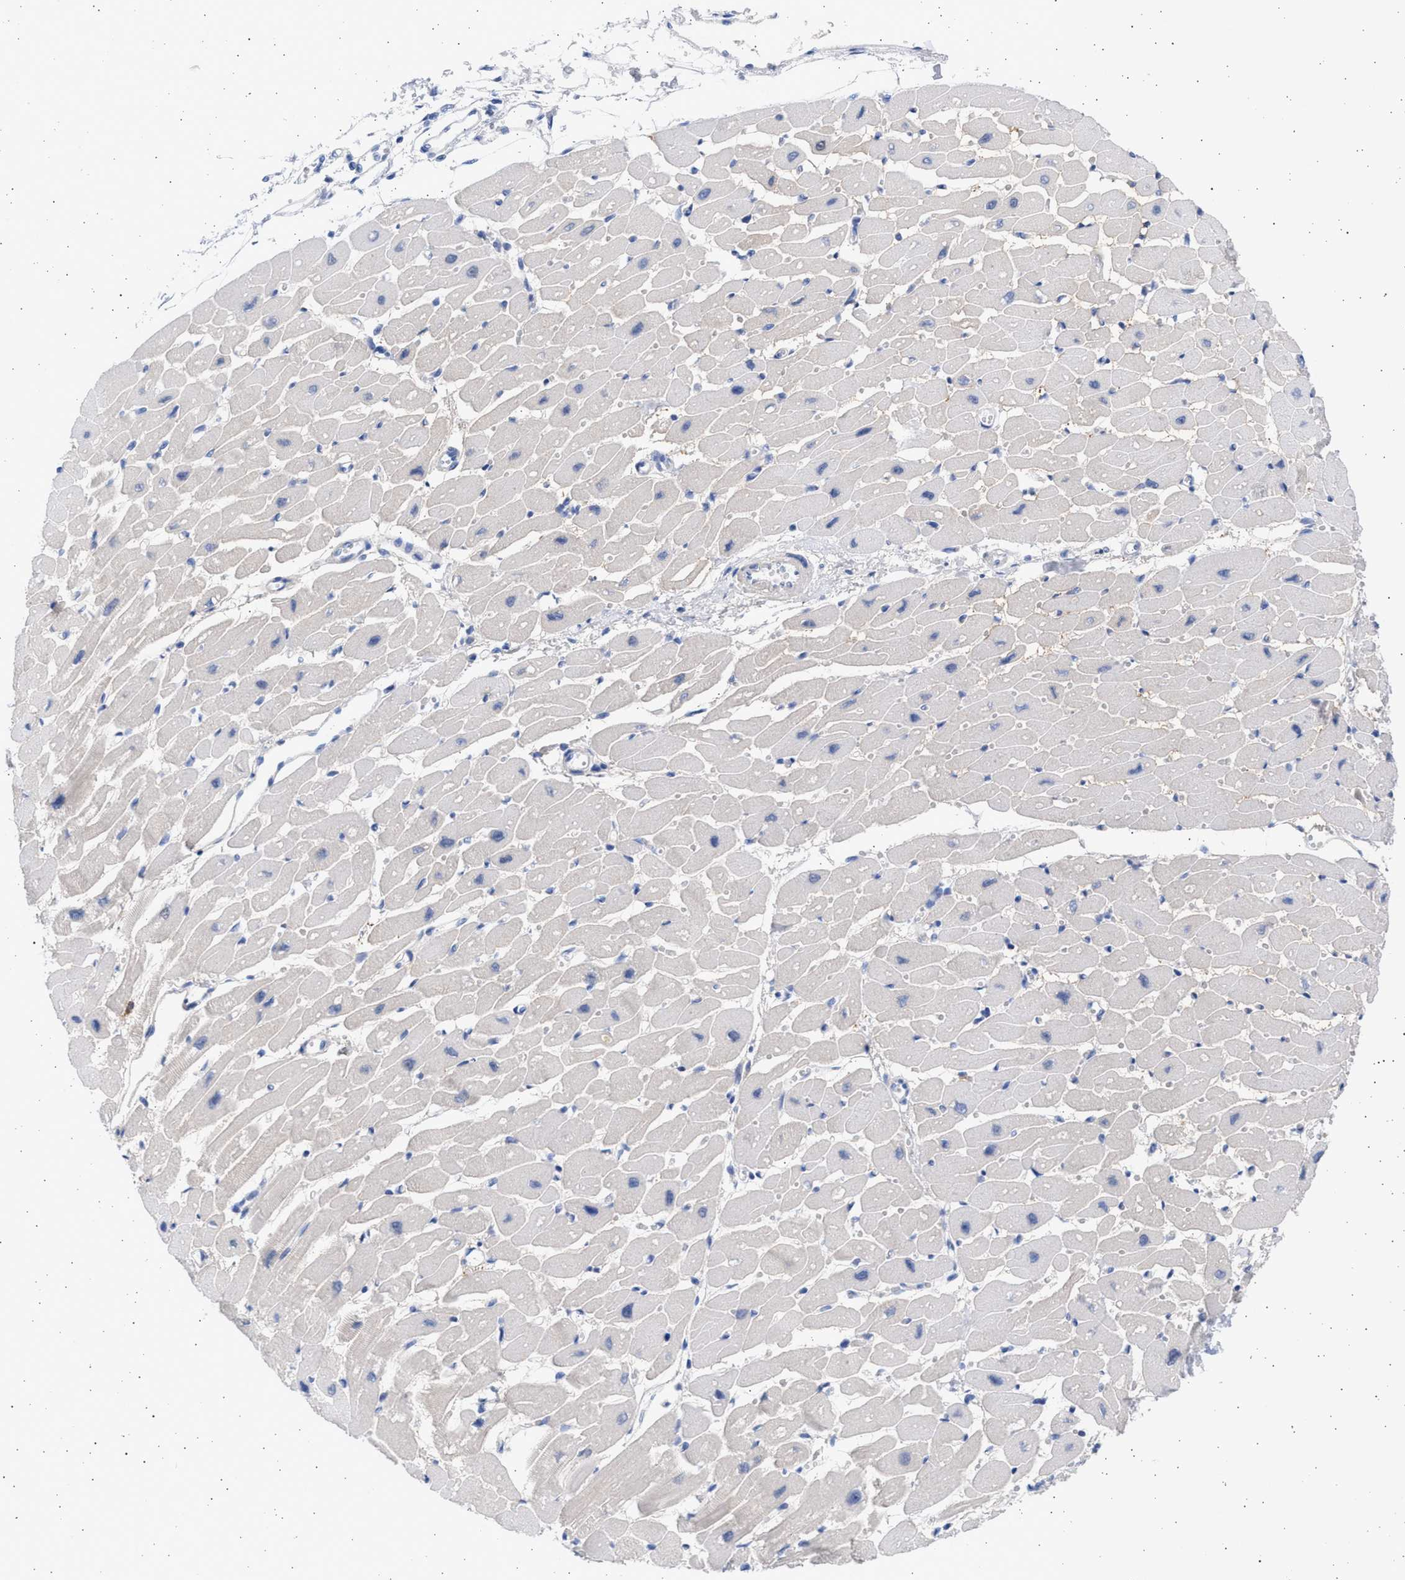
{"staining": {"intensity": "weak", "quantity": "<25%", "location": "cytoplasmic/membranous"}, "tissue": "heart muscle", "cell_type": "Cardiomyocytes", "image_type": "normal", "snomed": [{"axis": "morphology", "description": "Normal tissue, NOS"}, {"axis": "topography", "description": "Heart"}], "caption": "The histopathology image reveals no significant staining in cardiomyocytes of heart muscle.", "gene": "ALDOC", "patient": {"sex": "female", "age": 54}}